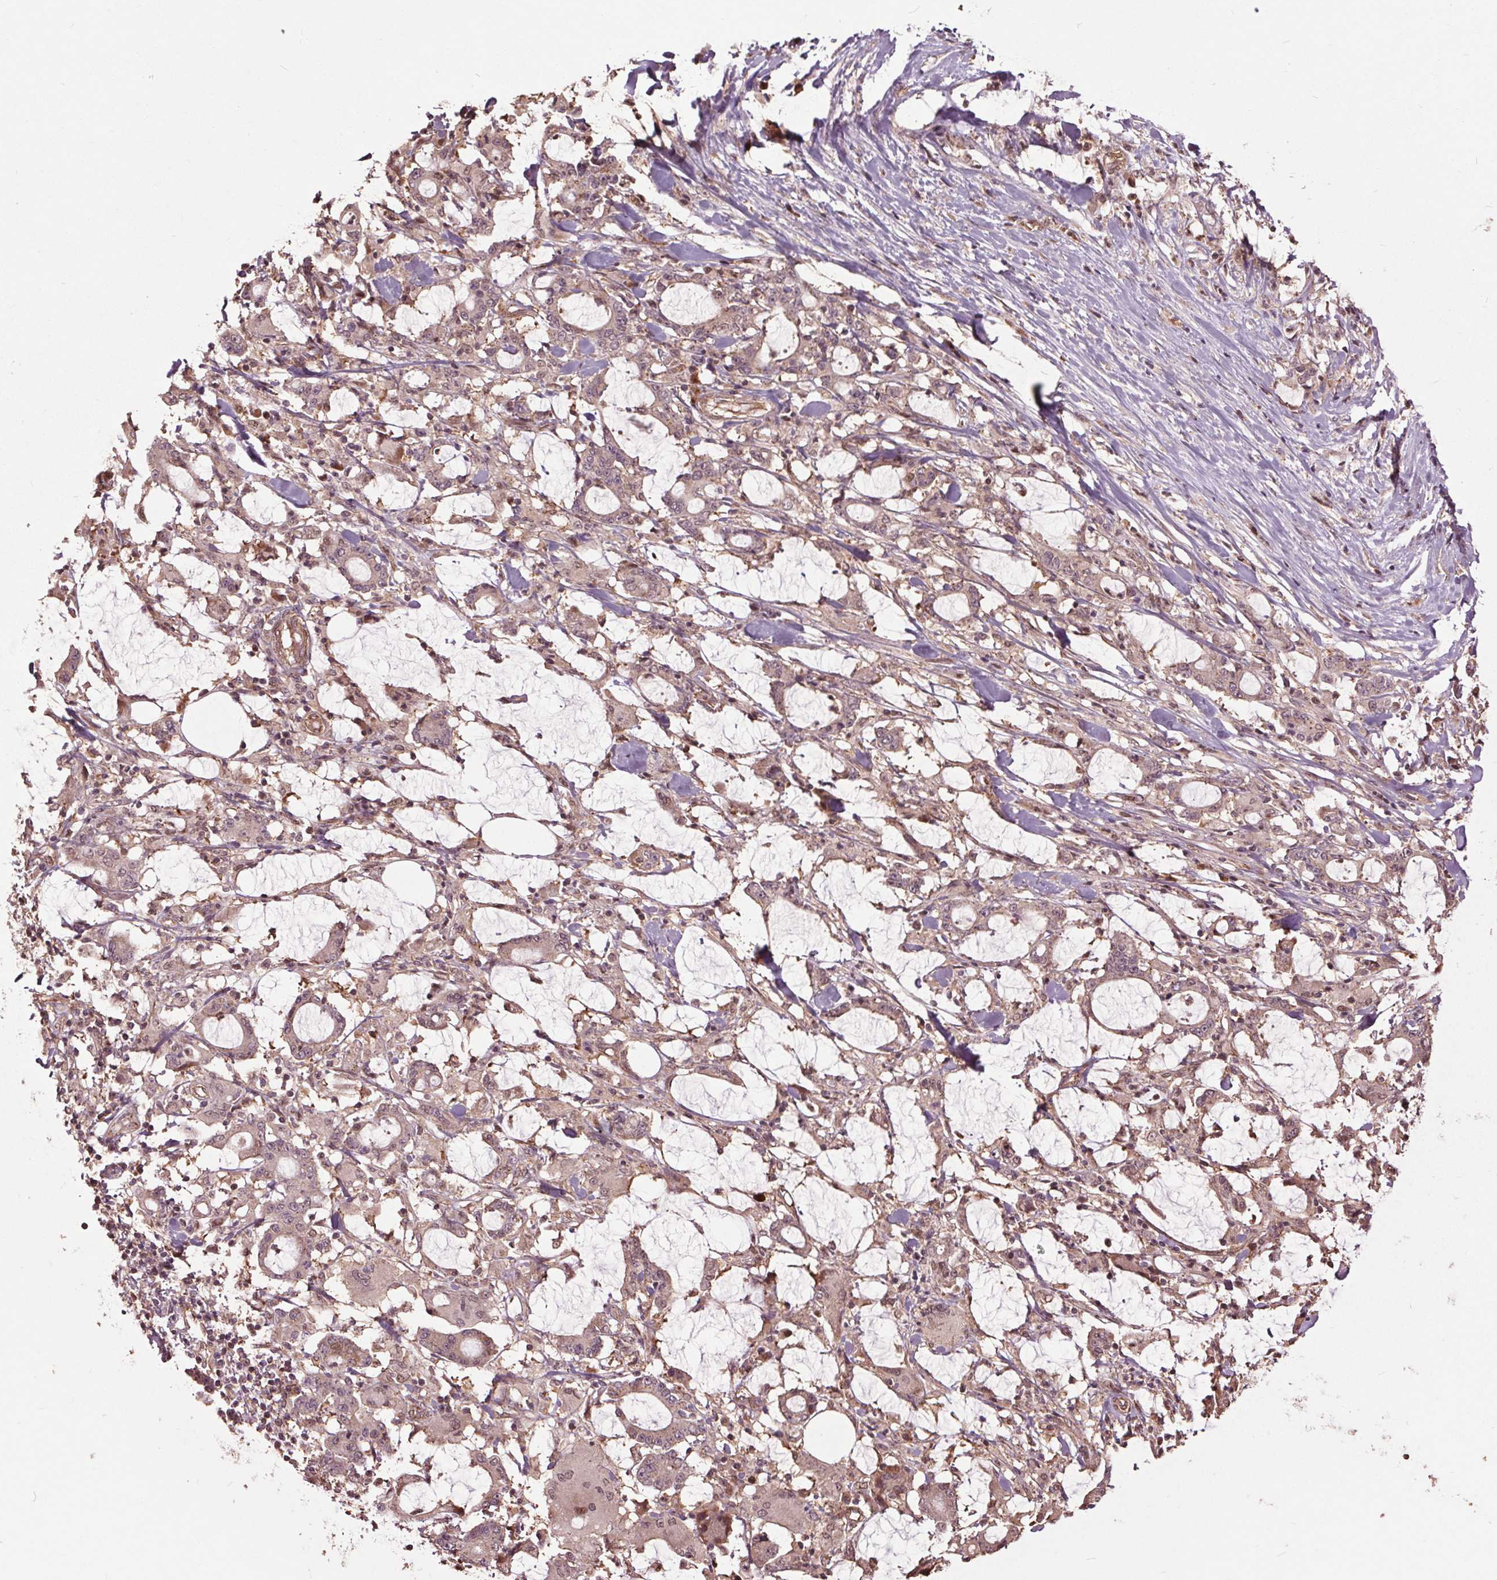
{"staining": {"intensity": "weak", "quantity": ">75%", "location": "cytoplasmic/membranous"}, "tissue": "stomach cancer", "cell_type": "Tumor cells", "image_type": "cancer", "snomed": [{"axis": "morphology", "description": "Adenocarcinoma, NOS"}, {"axis": "topography", "description": "Stomach, upper"}], "caption": "Tumor cells exhibit low levels of weak cytoplasmic/membranous staining in about >75% of cells in human stomach cancer. The staining was performed using DAB, with brown indicating positive protein expression. Nuclei are stained blue with hematoxylin.", "gene": "CEP95", "patient": {"sex": "male", "age": 68}}